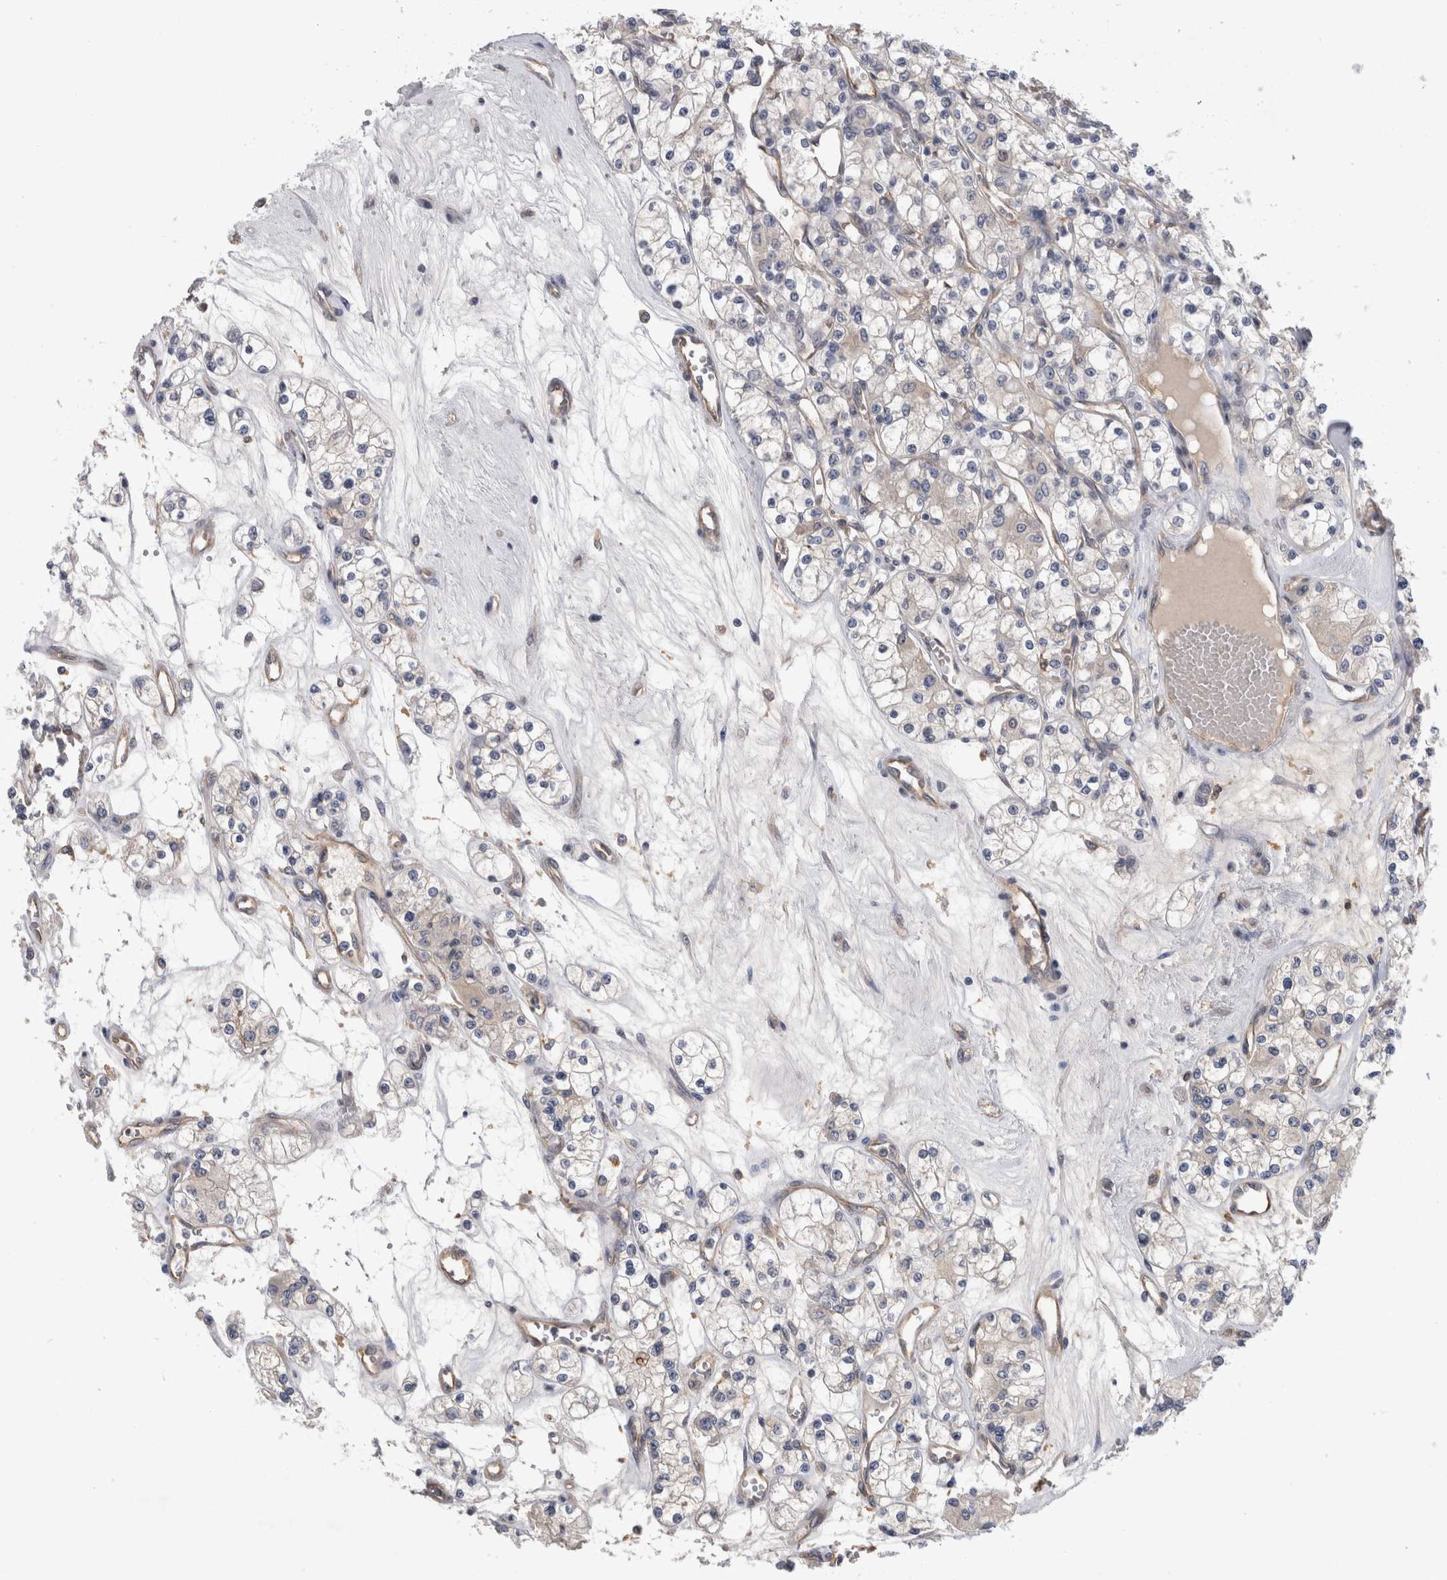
{"staining": {"intensity": "negative", "quantity": "none", "location": "none"}, "tissue": "renal cancer", "cell_type": "Tumor cells", "image_type": "cancer", "snomed": [{"axis": "morphology", "description": "Adenocarcinoma, NOS"}, {"axis": "topography", "description": "Kidney"}], "caption": "Immunohistochemistry (IHC) micrograph of renal cancer (adenocarcinoma) stained for a protein (brown), which shows no positivity in tumor cells. The staining was performed using DAB (3,3'-diaminobenzidine) to visualize the protein expression in brown, while the nuclei were stained in blue with hematoxylin (Magnification: 20x).", "gene": "ANKFY1", "patient": {"sex": "female", "age": 59}}